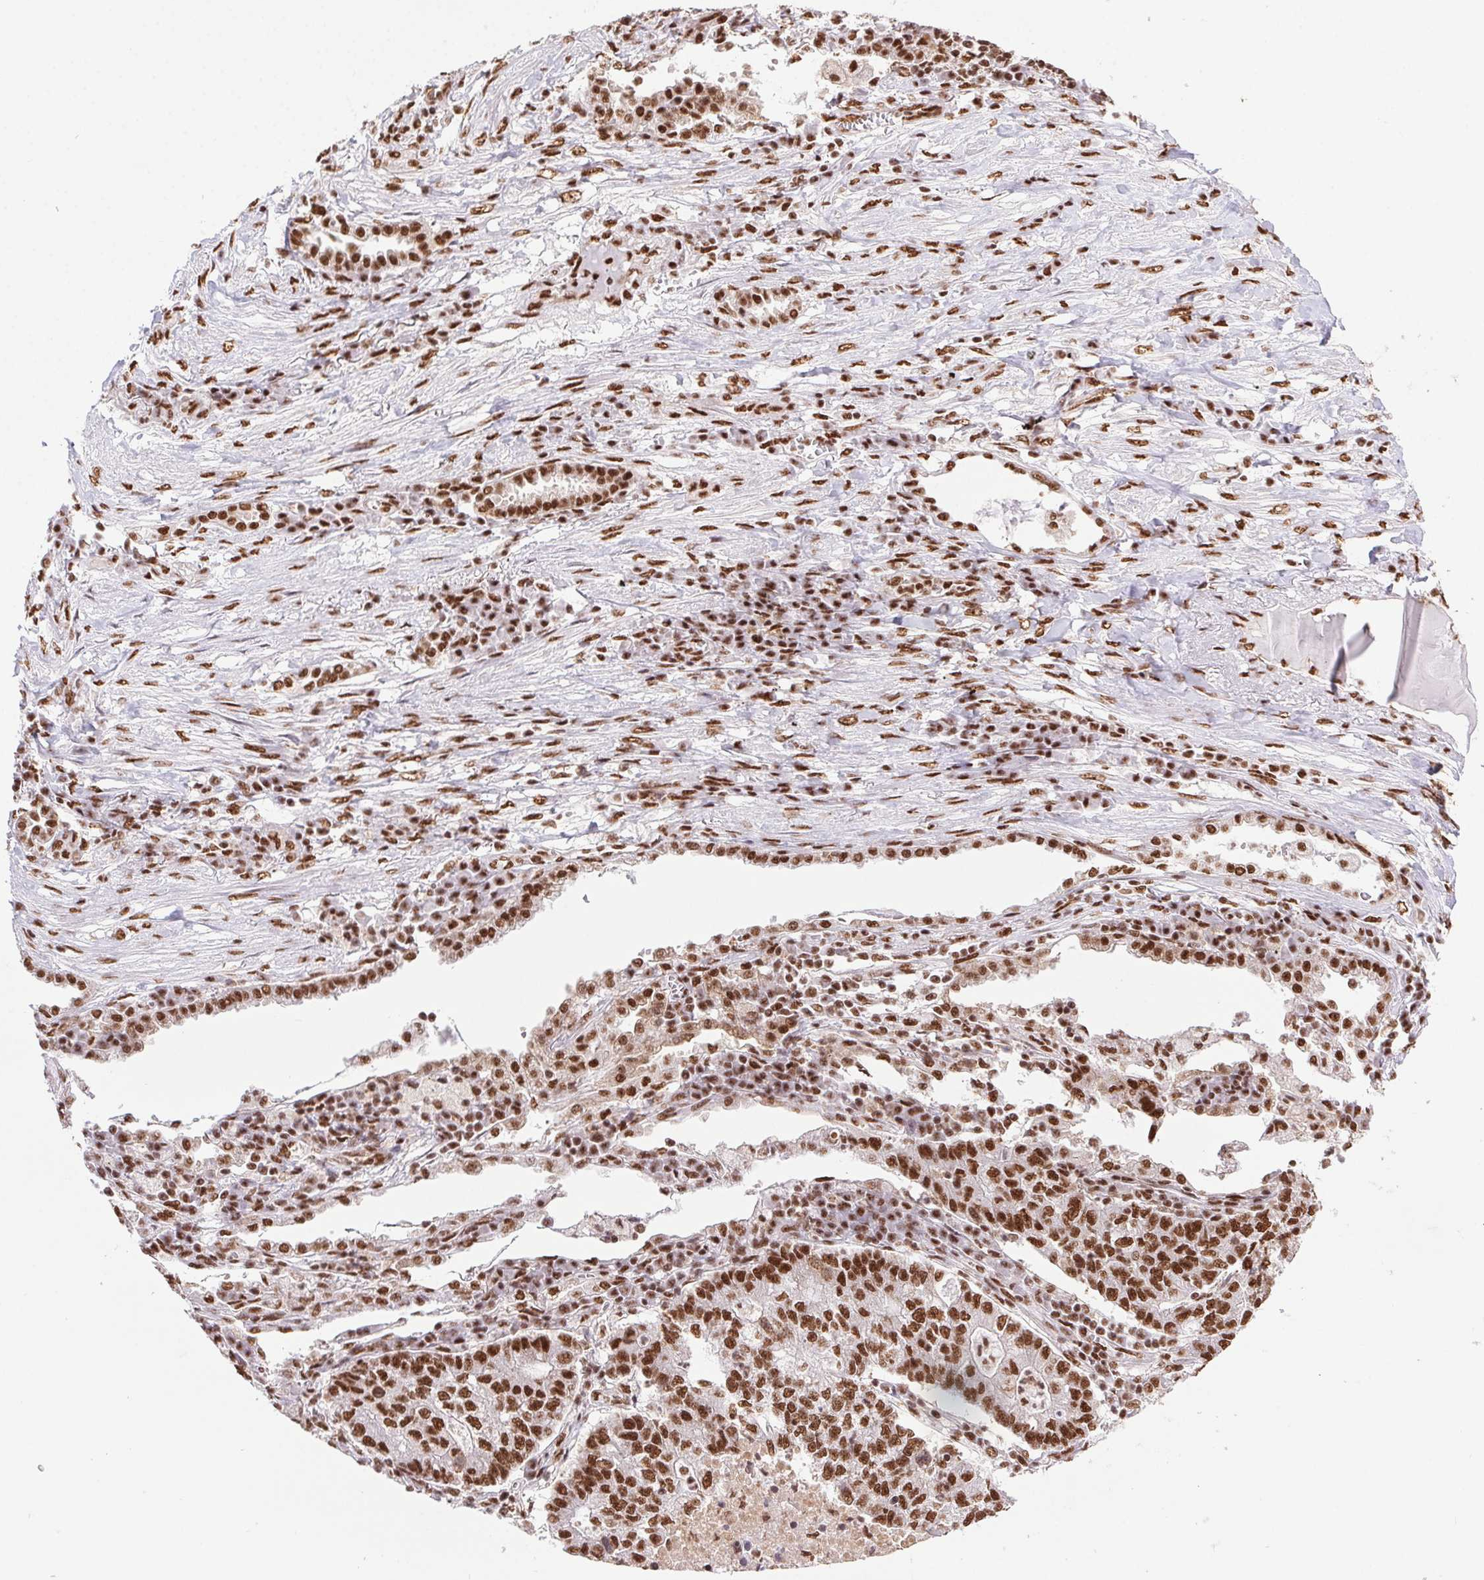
{"staining": {"intensity": "moderate", "quantity": ">75%", "location": "nuclear"}, "tissue": "lung cancer", "cell_type": "Tumor cells", "image_type": "cancer", "snomed": [{"axis": "morphology", "description": "Adenocarcinoma, NOS"}, {"axis": "topography", "description": "Lung"}], "caption": "Lung cancer stained with a protein marker displays moderate staining in tumor cells.", "gene": "ZNF207", "patient": {"sex": "male", "age": 57}}